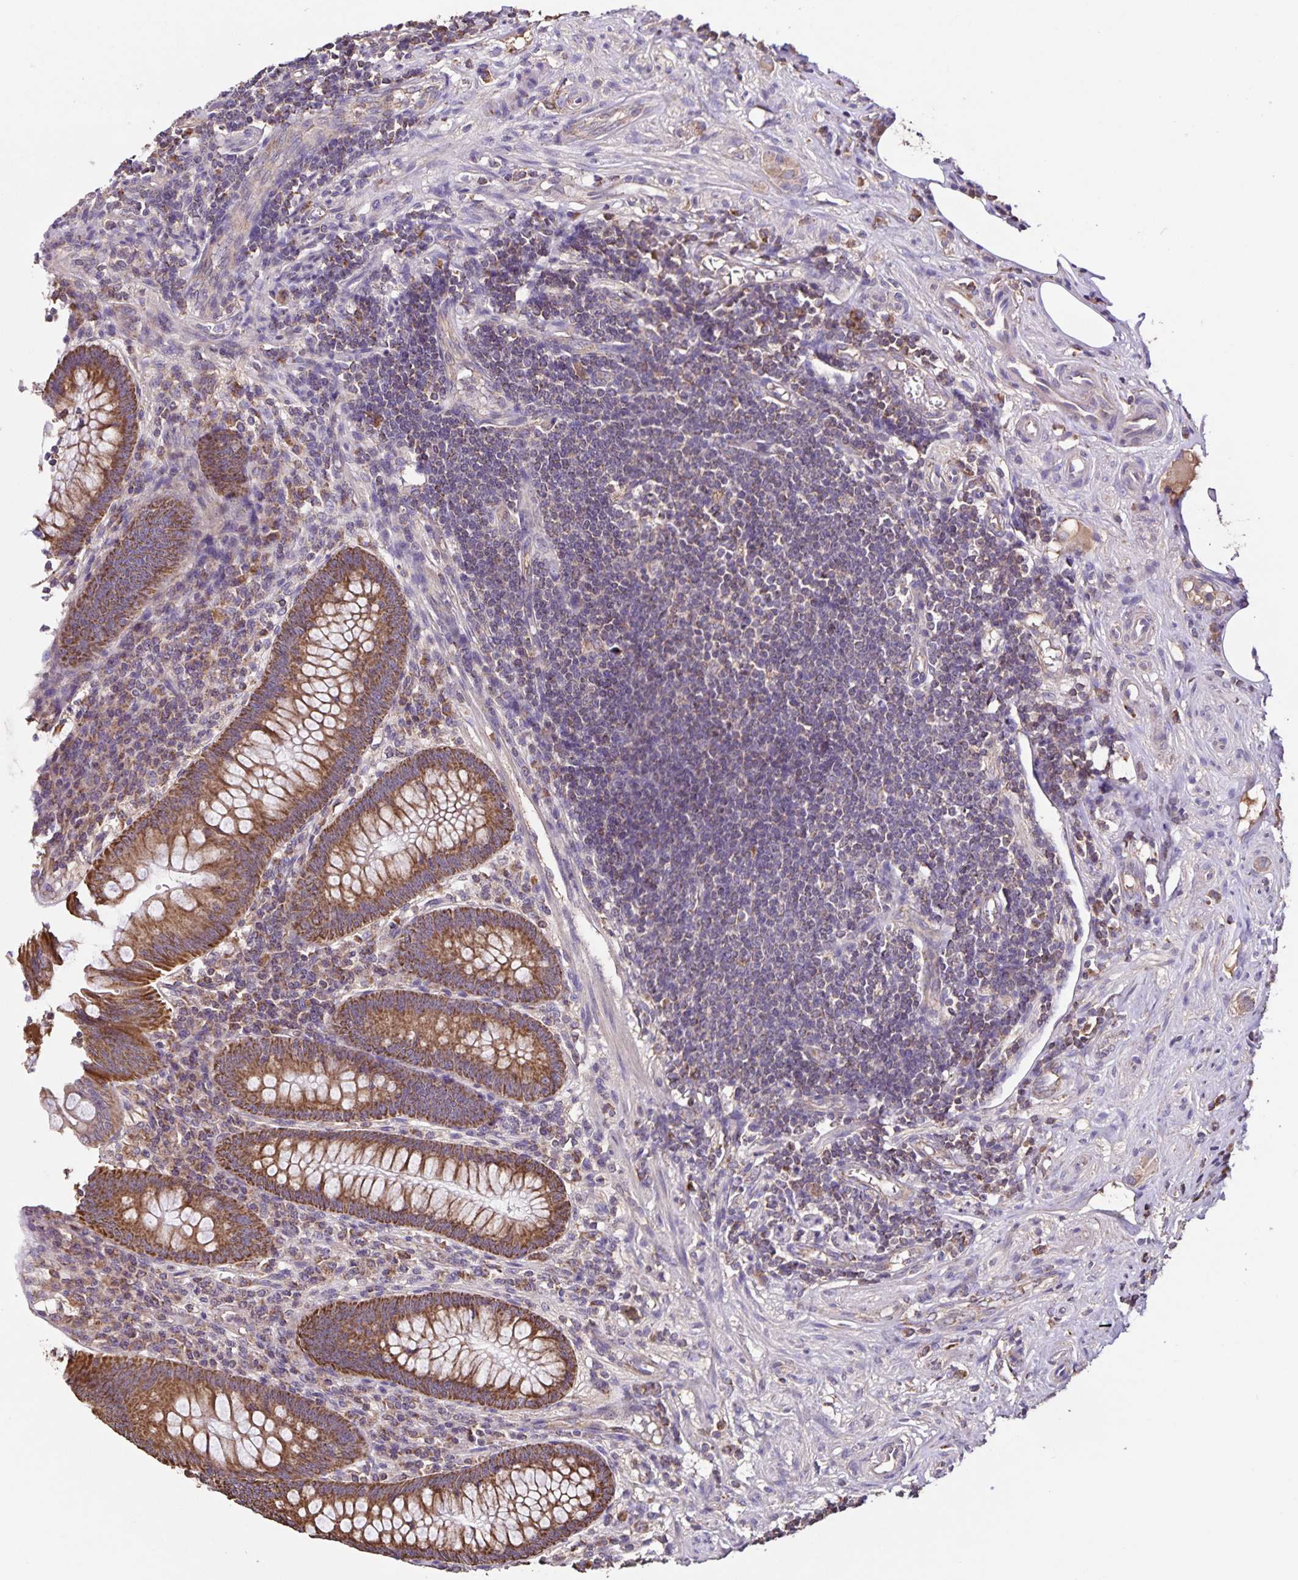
{"staining": {"intensity": "strong", "quantity": ">75%", "location": "cytoplasmic/membranous"}, "tissue": "appendix", "cell_type": "Glandular cells", "image_type": "normal", "snomed": [{"axis": "morphology", "description": "Normal tissue, NOS"}, {"axis": "topography", "description": "Appendix"}], "caption": "Immunohistochemistry (IHC) histopathology image of unremarkable appendix stained for a protein (brown), which exhibits high levels of strong cytoplasmic/membranous staining in approximately >75% of glandular cells.", "gene": "MAN1A1", "patient": {"sex": "female", "age": 57}}